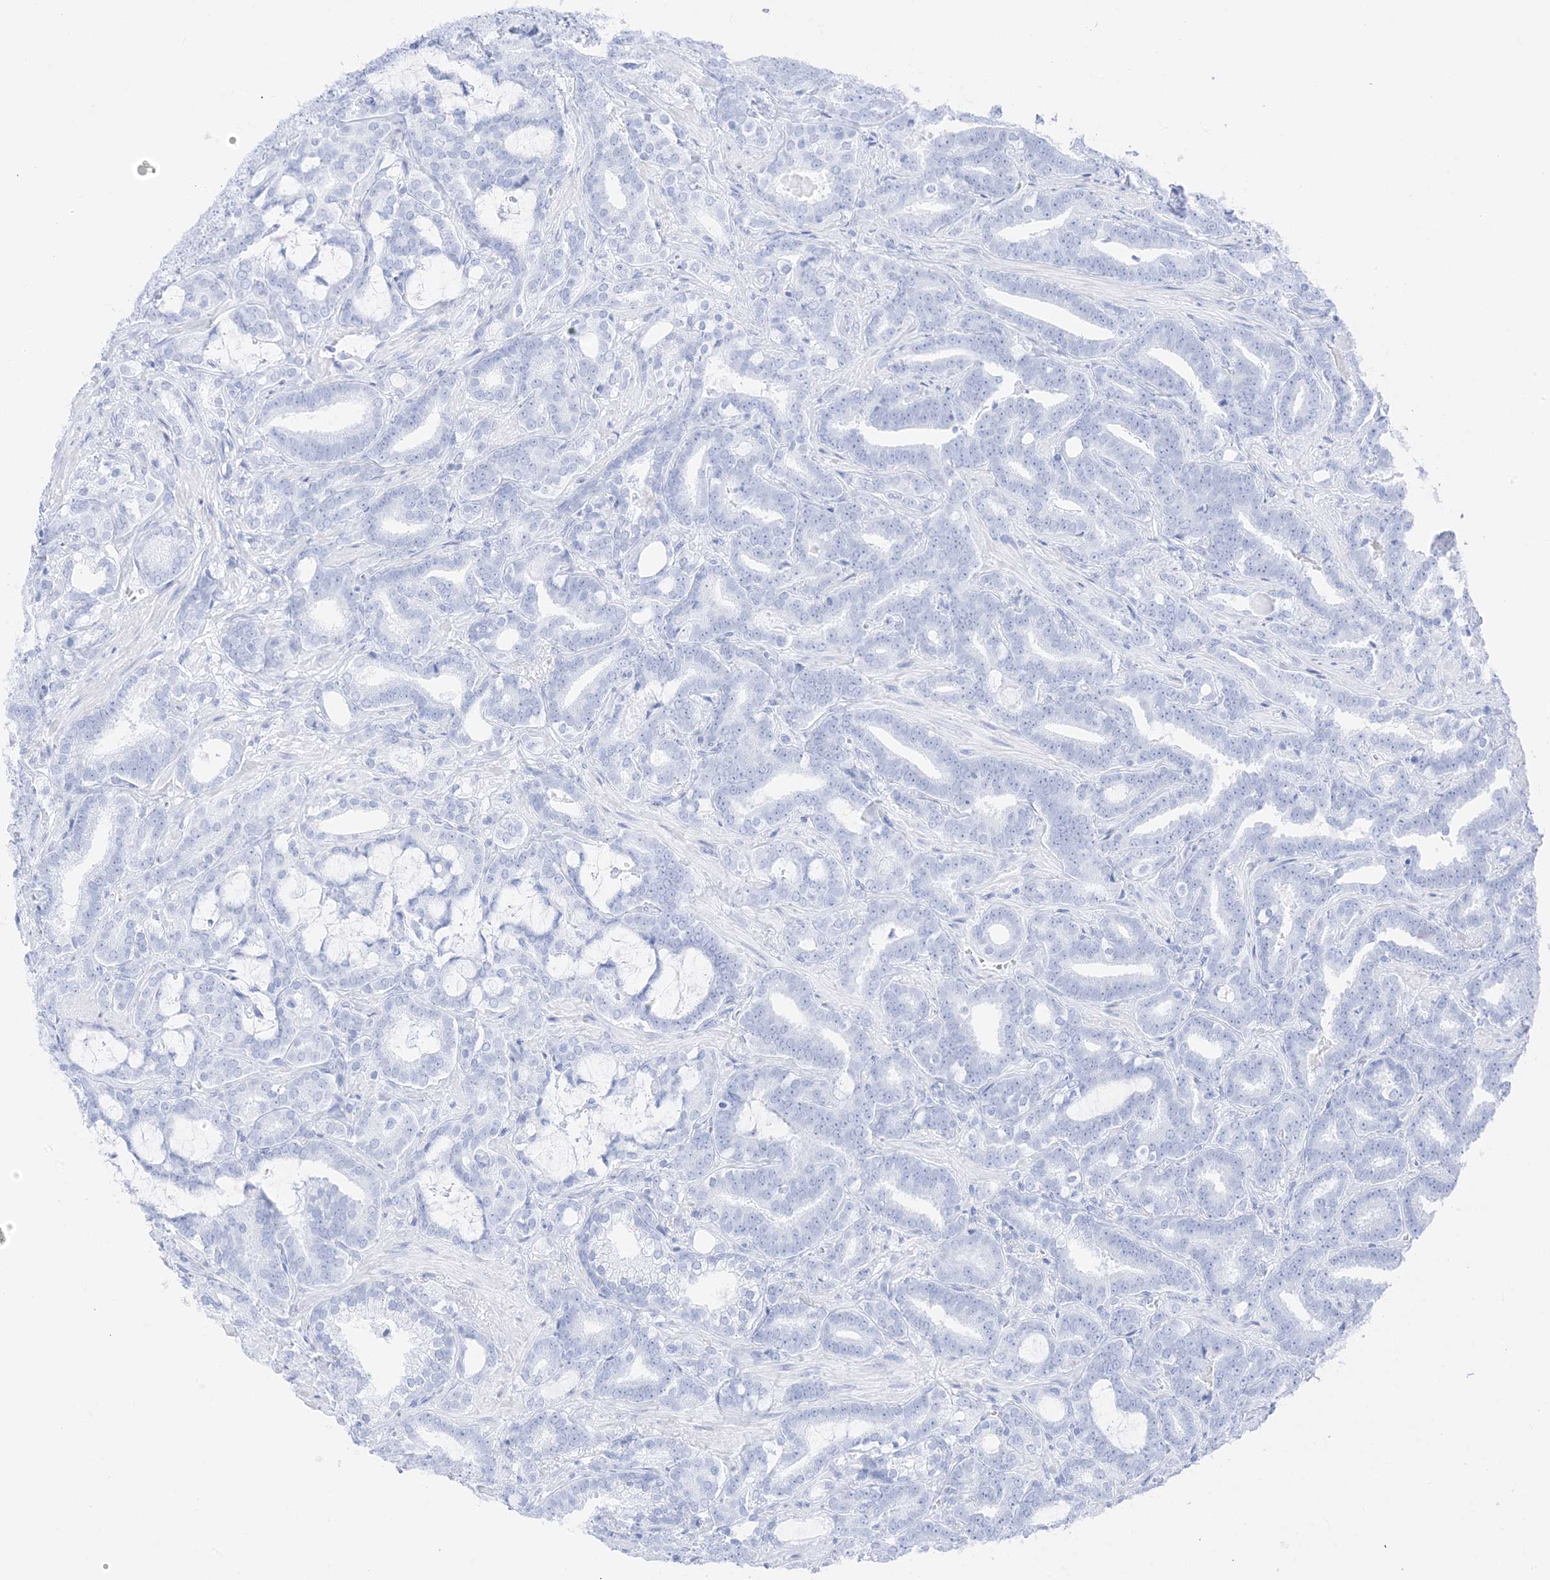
{"staining": {"intensity": "negative", "quantity": "none", "location": "none"}, "tissue": "prostate cancer", "cell_type": "Tumor cells", "image_type": "cancer", "snomed": [{"axis": "morphology", "description": "Adenocarcinoma, High grade"}, {"axis": "topography", "description": "Prostate and seminal vesicle, NOS"}], "caption": "Immunohistochemistry (IHC) histopathology image of prostate cancer stained for a protein (brown), which exhibits no staining in tumor cells.", "gene": "MUC17", "patient": {"sex": "male", "age": 67}}